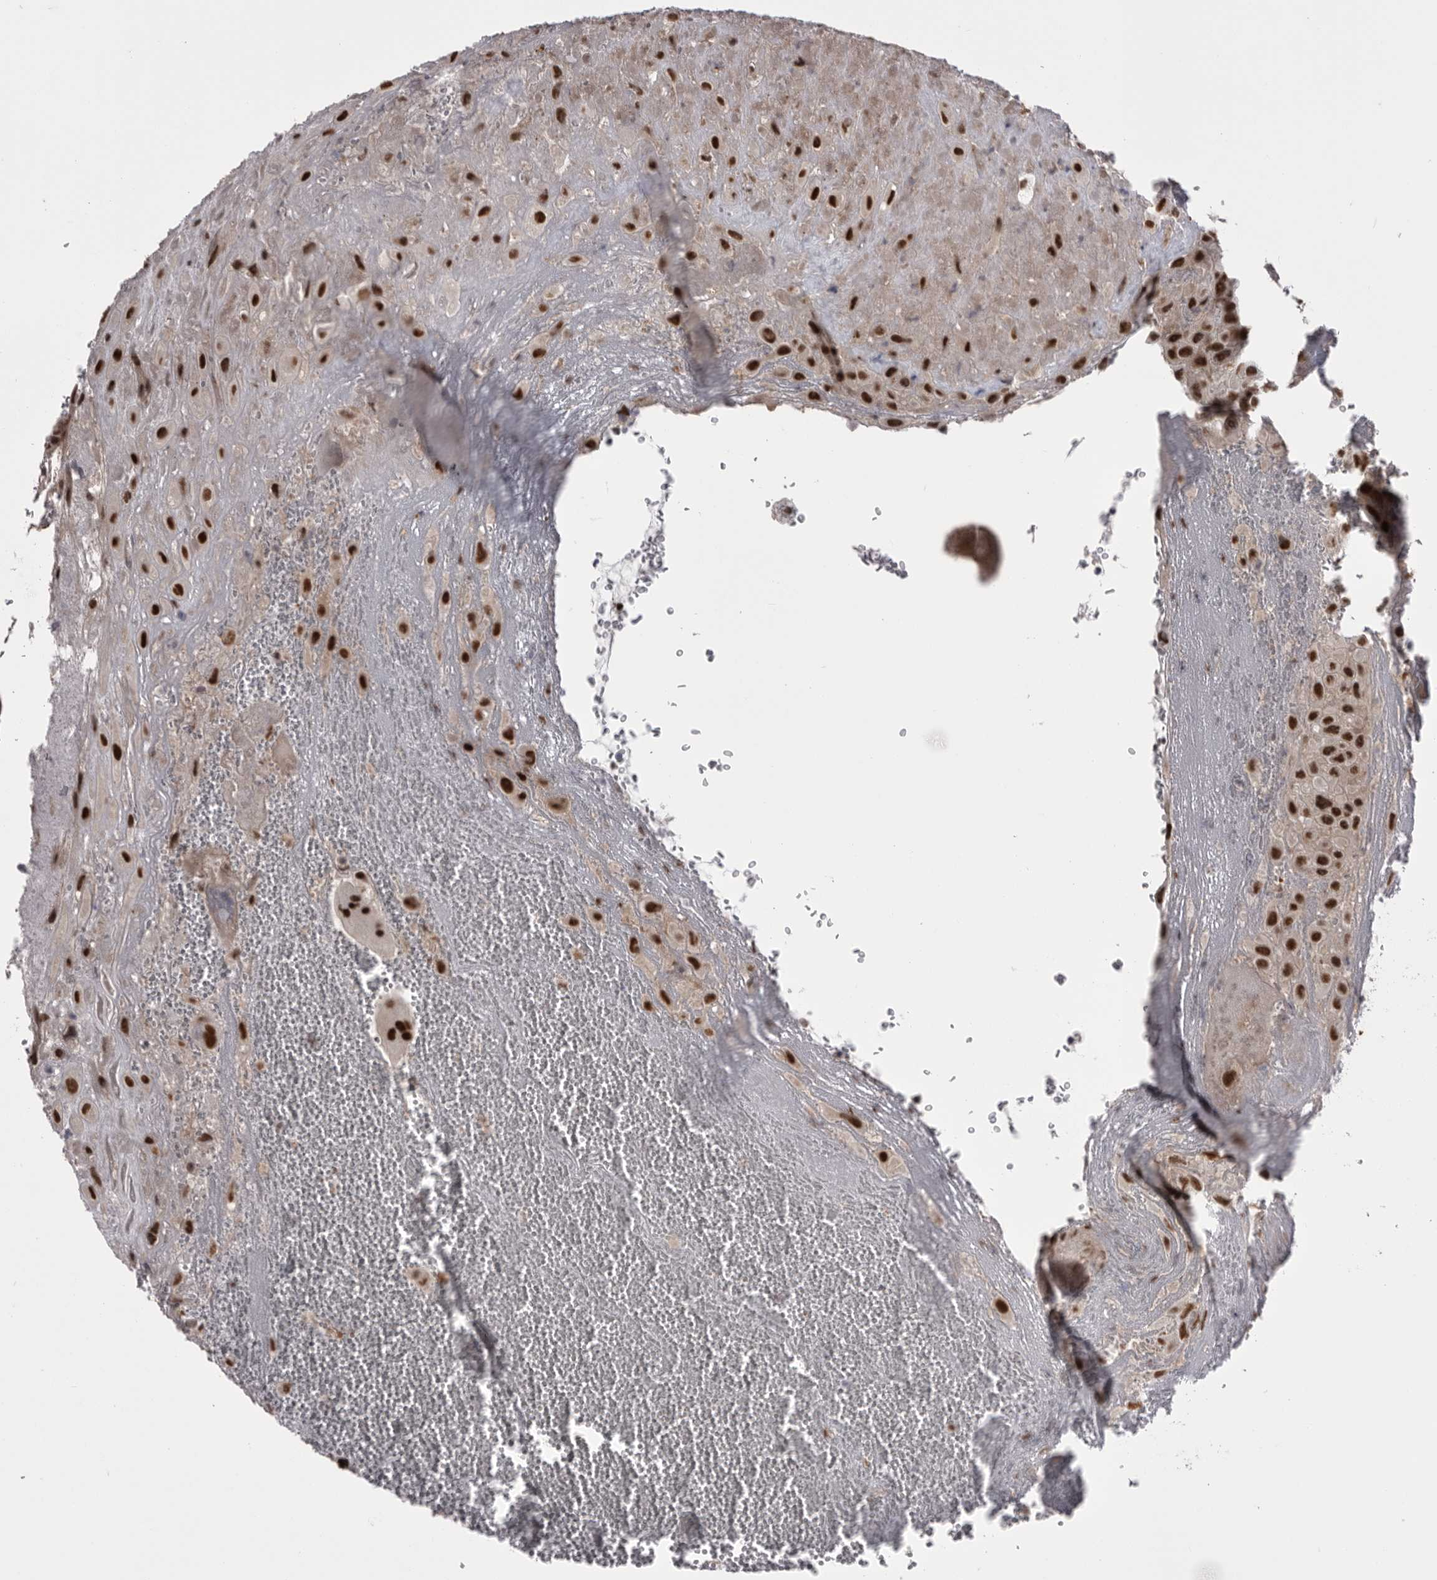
{"staining": {"intensity": "strong", "quantity": ">75%", "location": "nuclear"}, "tissue": "placenta", "cell_type": "Decidual cells", "image_type": "normal", "snomed": [{"axis": "morphology", "description": "Normal tissue, NOS"}, {"axis": "topography", "description": "Placenta"}], "caption": "Immunohistochemistry (DAB (3,3'-diaminobenzidine)) staining of benign placenta displays strong nuclear protein expression in approximately >75% of decidual cells.", "gene": "MEPCE", "patient": {"sex": "female", "age": 35}}